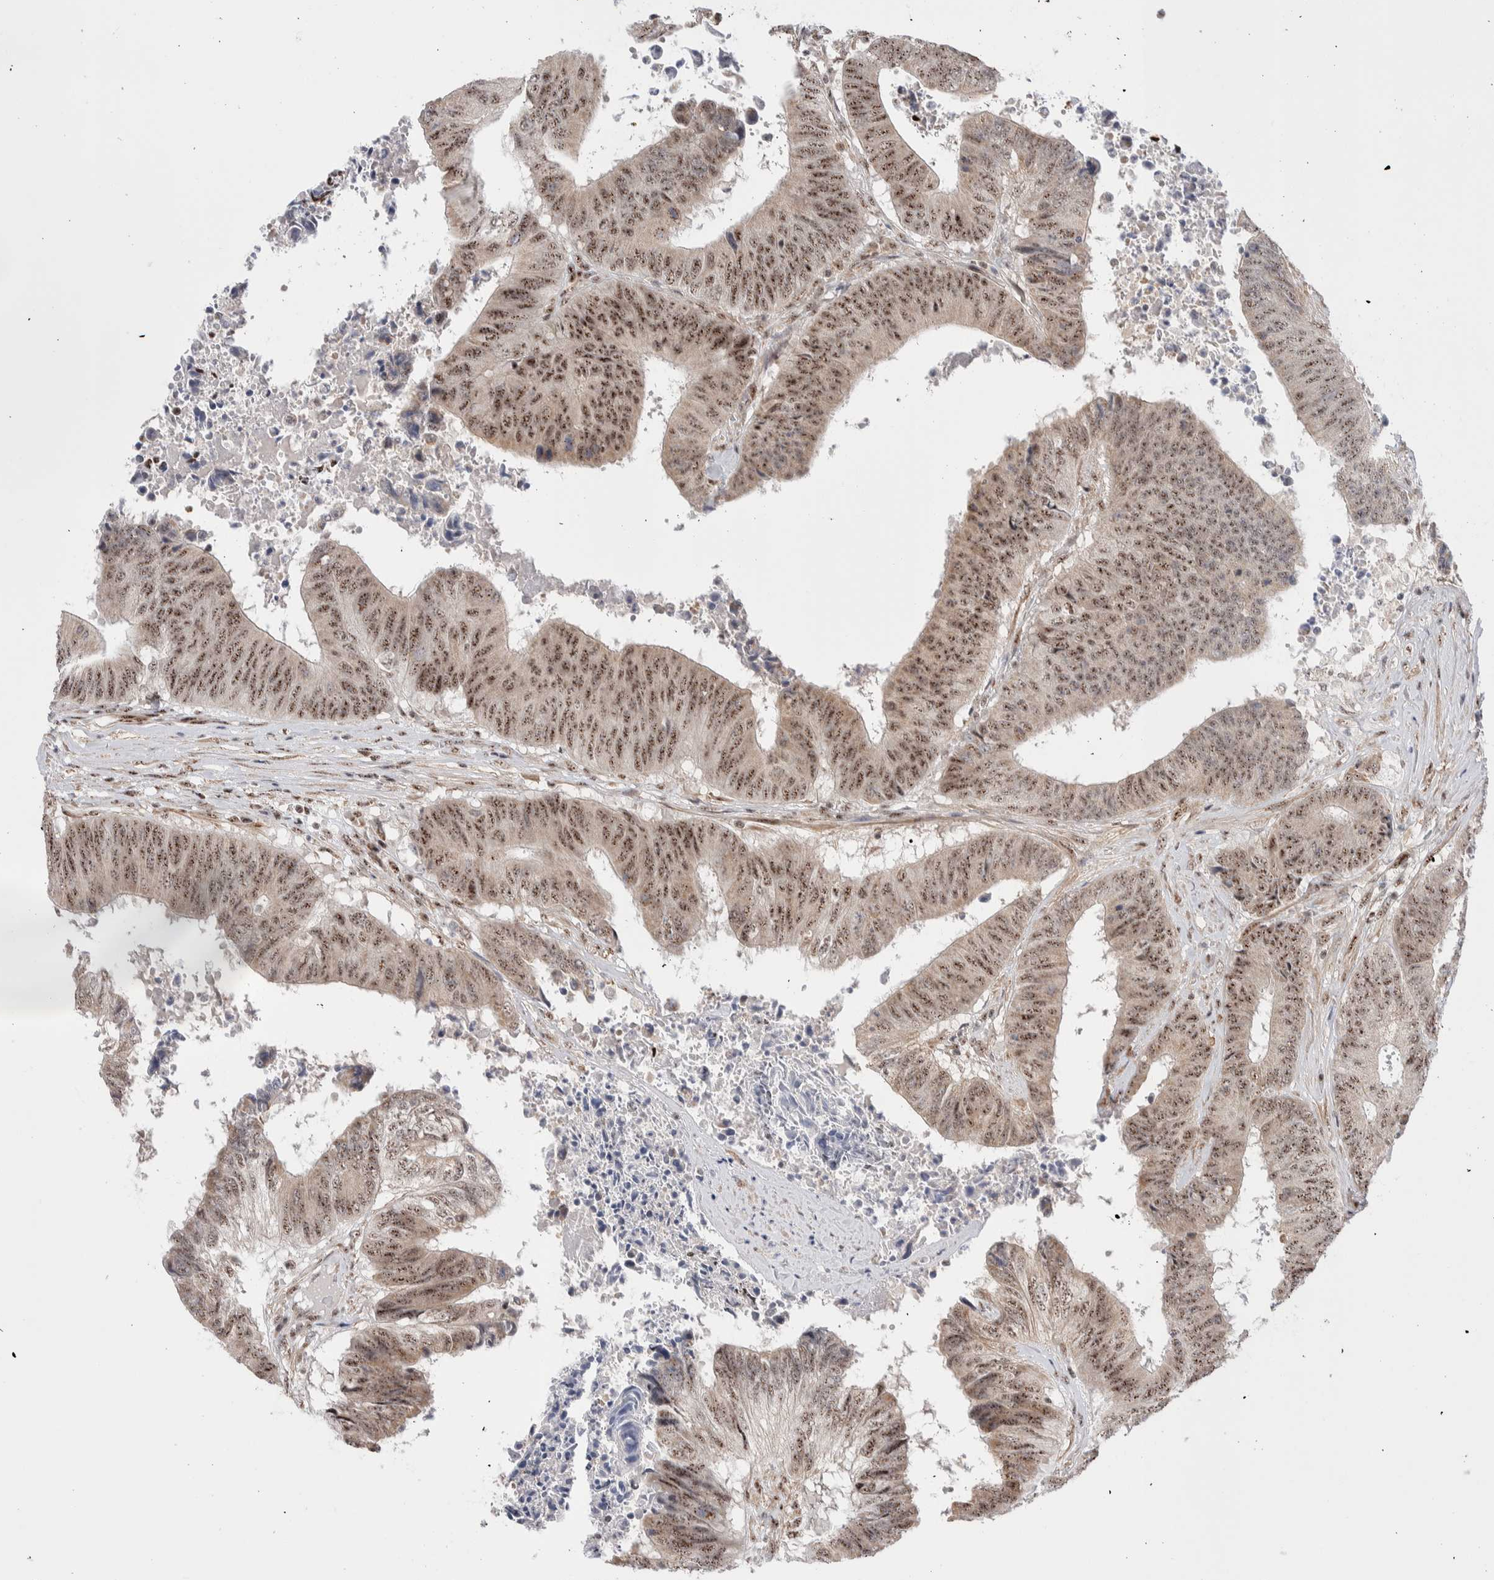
{"staining": {"intensity": "moderate", "quantity": ">75%", "location": "nuclear"}, "tissue": "colorectal cancer", "cell_type": "Tumor cells", "image_type": "cancer", "snomed": [{"axis": "morphology", "description": "Adenocarcinoma, NOS"}, {"axis": "topography", "description": "Rectum"}], "caption": "Colorectal cancer stained with immunohistochemistry (IHC) shows moderate nuclear staining in about >75% of tumor cells.", "gene": "ZNF695", "patient": {"sex": "male", "age": 72}}